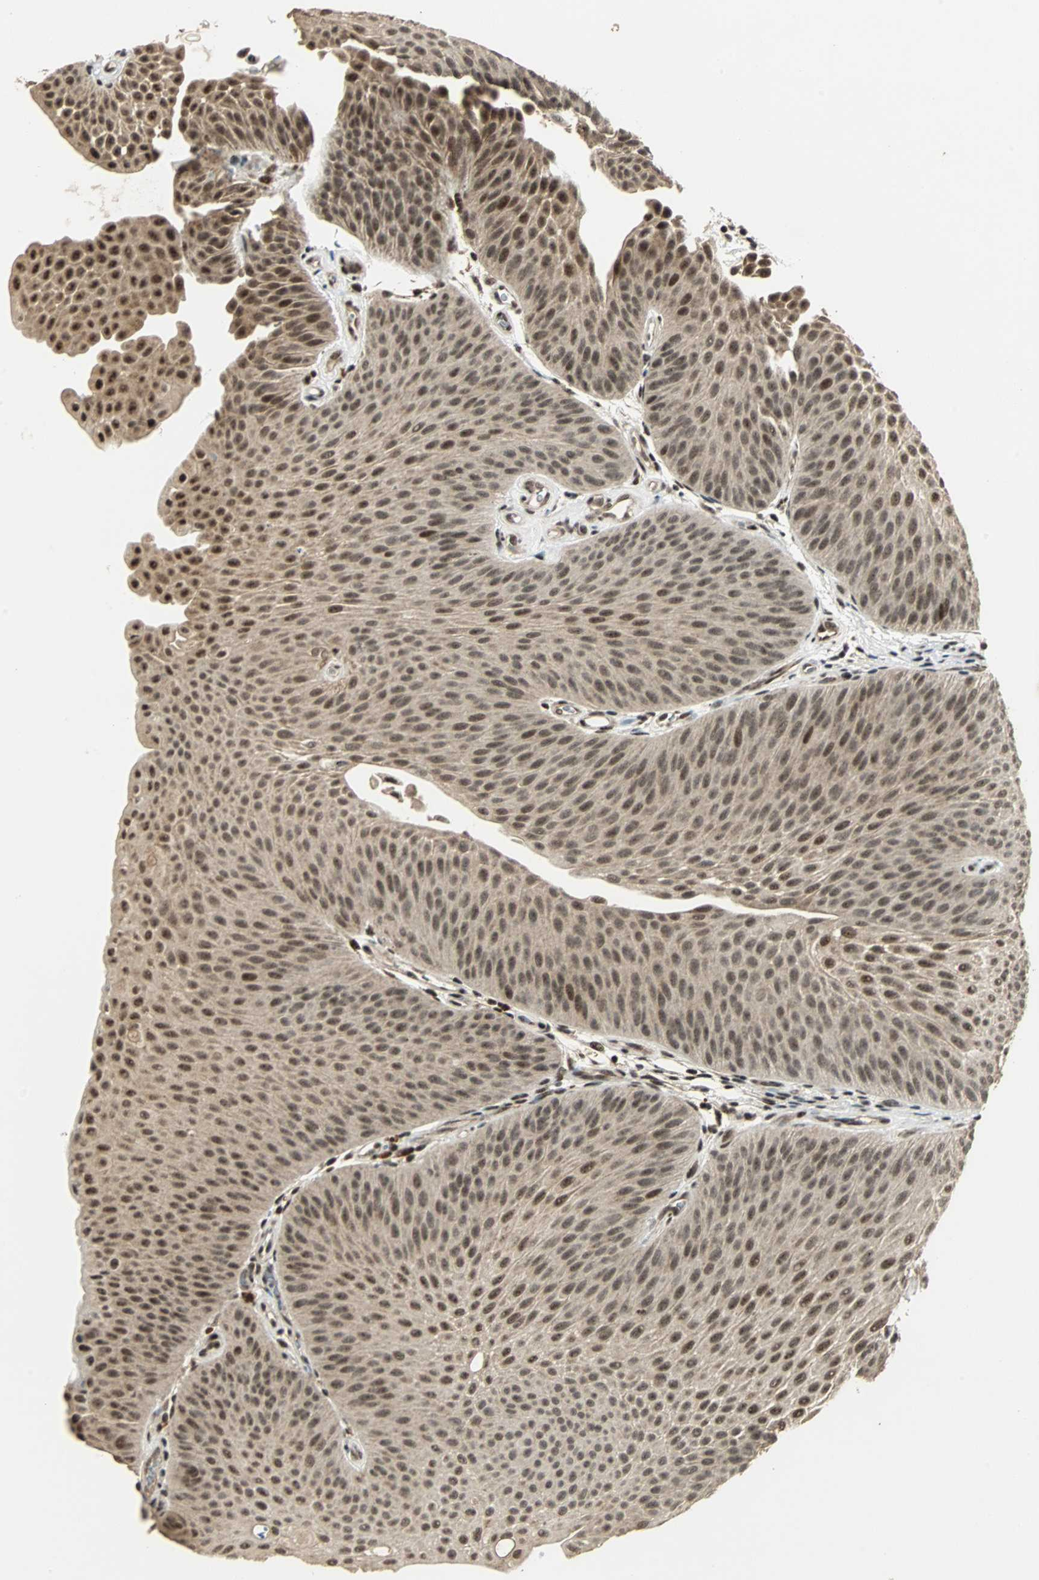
{"staining": {"intensity": "strong", "quantity": ">75%", "location": "nuclear"}, "tissue": "urothelial cancer", "cell_type": "Tumor cells", "image_type": "cancer", "snomed": [{"axis": "morphology", "description": "Urothelial carcinoma, Low grade"}, {"axis": "topography", "description": "Urinary bladder"}], "caption": "Urothelial cancer stained with IHC displays strong nuclear positivity in about >75% of tumor cells.", "gene": "MED4", "patient": {"sex": "female", "age": 60}}